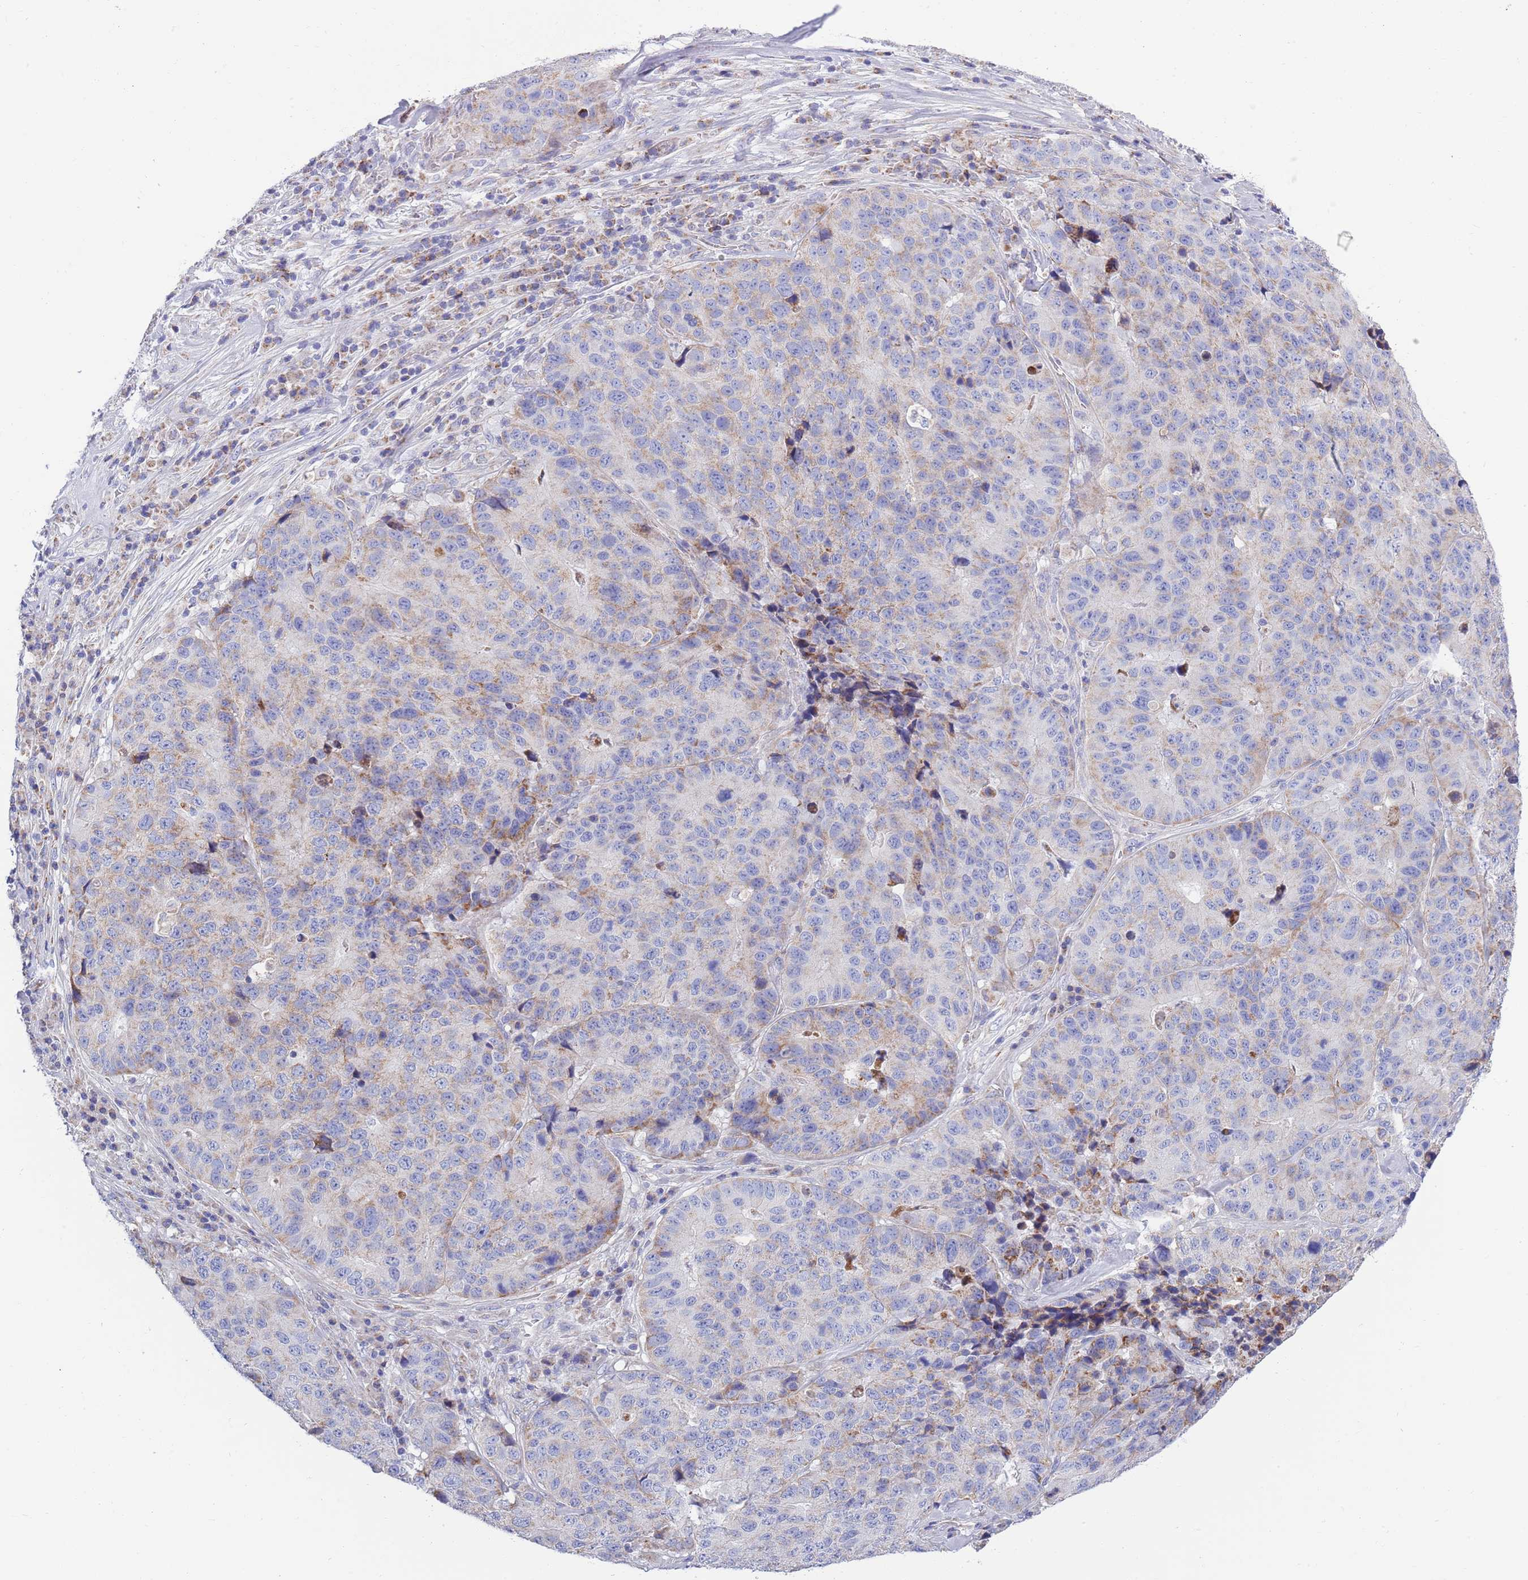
{"staining": {"intensity": "moderate", "quantity": "<25%", "location": "cytoplasmic/membranous"}, "tissue": "stomach cancer", "cell_type": "Tumor cells", "image_type": "cancer", "snomed": [{"axis": "morphology", "description": "Adenocarcinoma, NOS"}, {"axis": "topography", "description": "Stomach"}], "caption": "Tumor cells display low levels of moderate cytoplasmic/membranous expression in approximately <25% of cells in stomach adenocarcinoma.", "gene": "EMC8", "patient": {"sex": "male", "age": 71}}